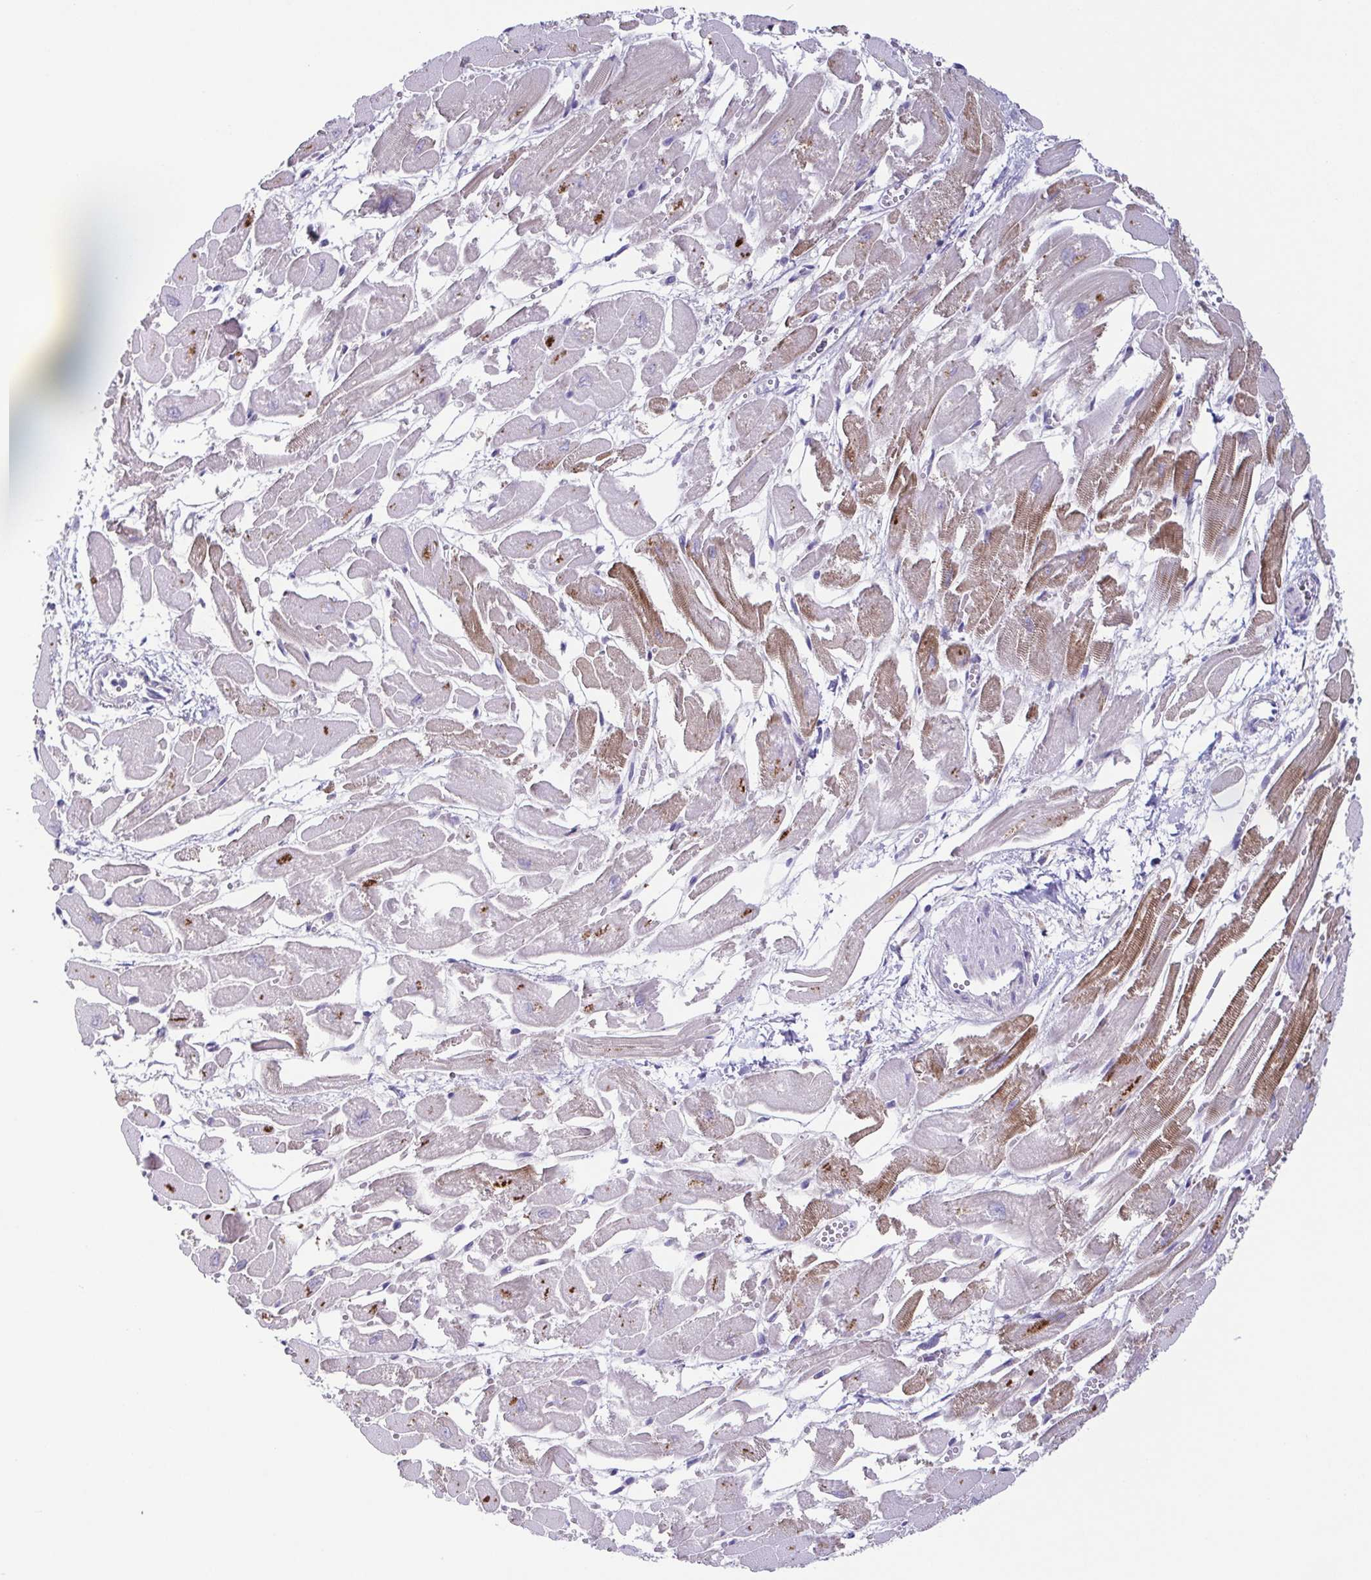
{"staining": {"intensity": "moderate", "quantity": "25%-75%", "location": "cytoplasmic/membranous"}, "tissue": "heart muscle", "cell_type": "Cardiomyocytes", "image_type": "normal", "snomed": [{"axis": "morphology", "description": "Normal tissue, NOS"}, {"axis": "topography", "description": "Heart"}], "caption": "Immunohistochemistry photomicrograph of normal heart muscle: human heart muscle stained using immunohistochemistry reveals medium levels of moderate protein expression localized specifically in the cytoplasmic/membranous of cardiomyocytes, appearing as a cytoplasmic/membranous brown color.", "gene": "UBE2Q1", "patient": {"sex": "female", "age": 52}}